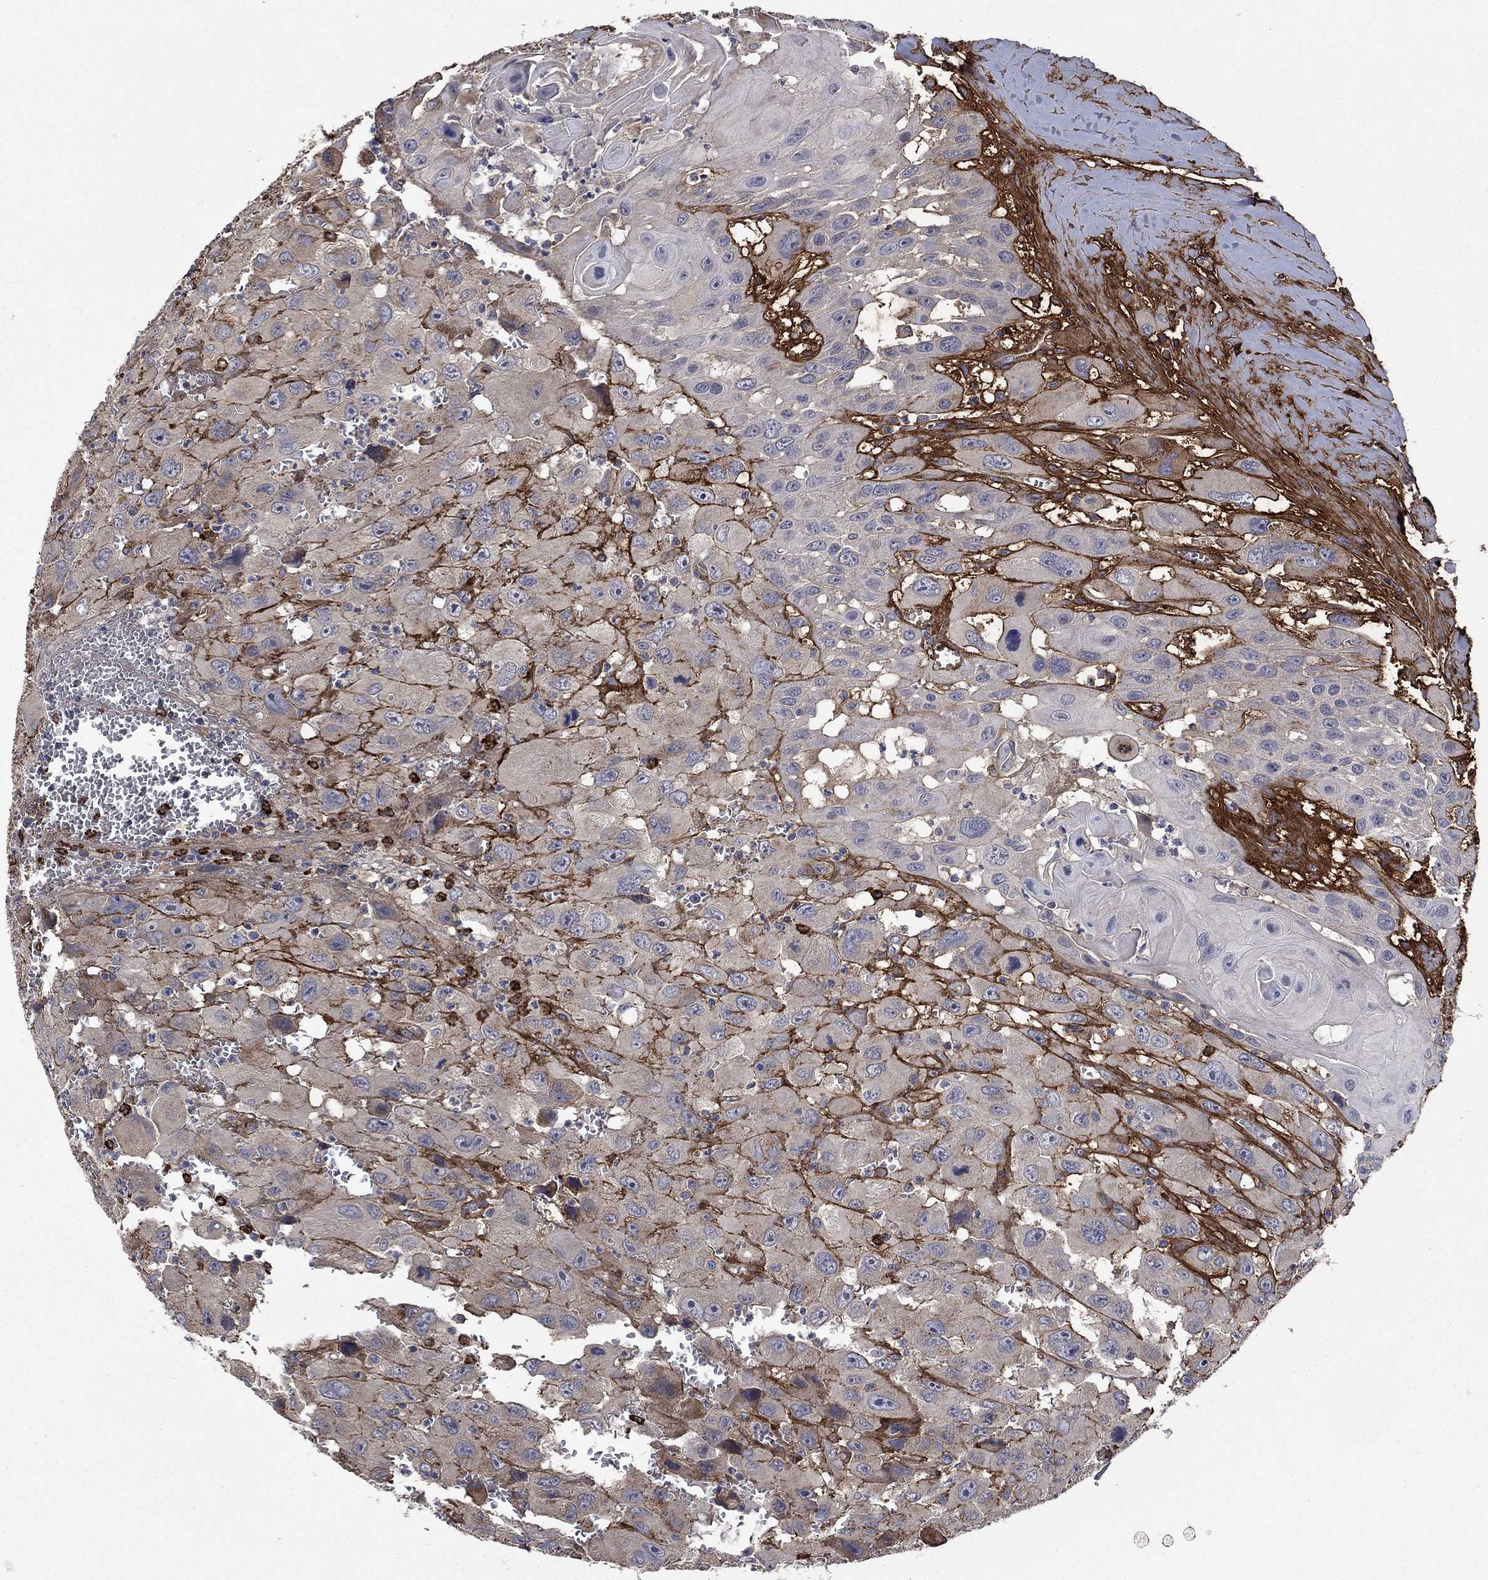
{"staining": {"intensity": "negative", "quantity": "none", "location": "none"}, "tissue": "head and neck cancer", "cell_type": "Tumor cells", "image_type": "cancer", "snomed": [{"axis": "morphology", "description": "Squamous cell carcinoma, NOS"}, {"axis": "morphology", "description": "Squamous cell carcinoma, metastatic, NOS"}, {"axis": "topography", "description": "Oral tissue"}, {"axis": "topography", "description": "Head-Neck"}], "caption": "A high-resolution histopathology image shows IHC staining of metastatic squamous cell carcinoma (head and neck), which reveals no significant staining in tumor cells.", "gene": "VCAN", "patient": {"sex": "female", "age": 85}}